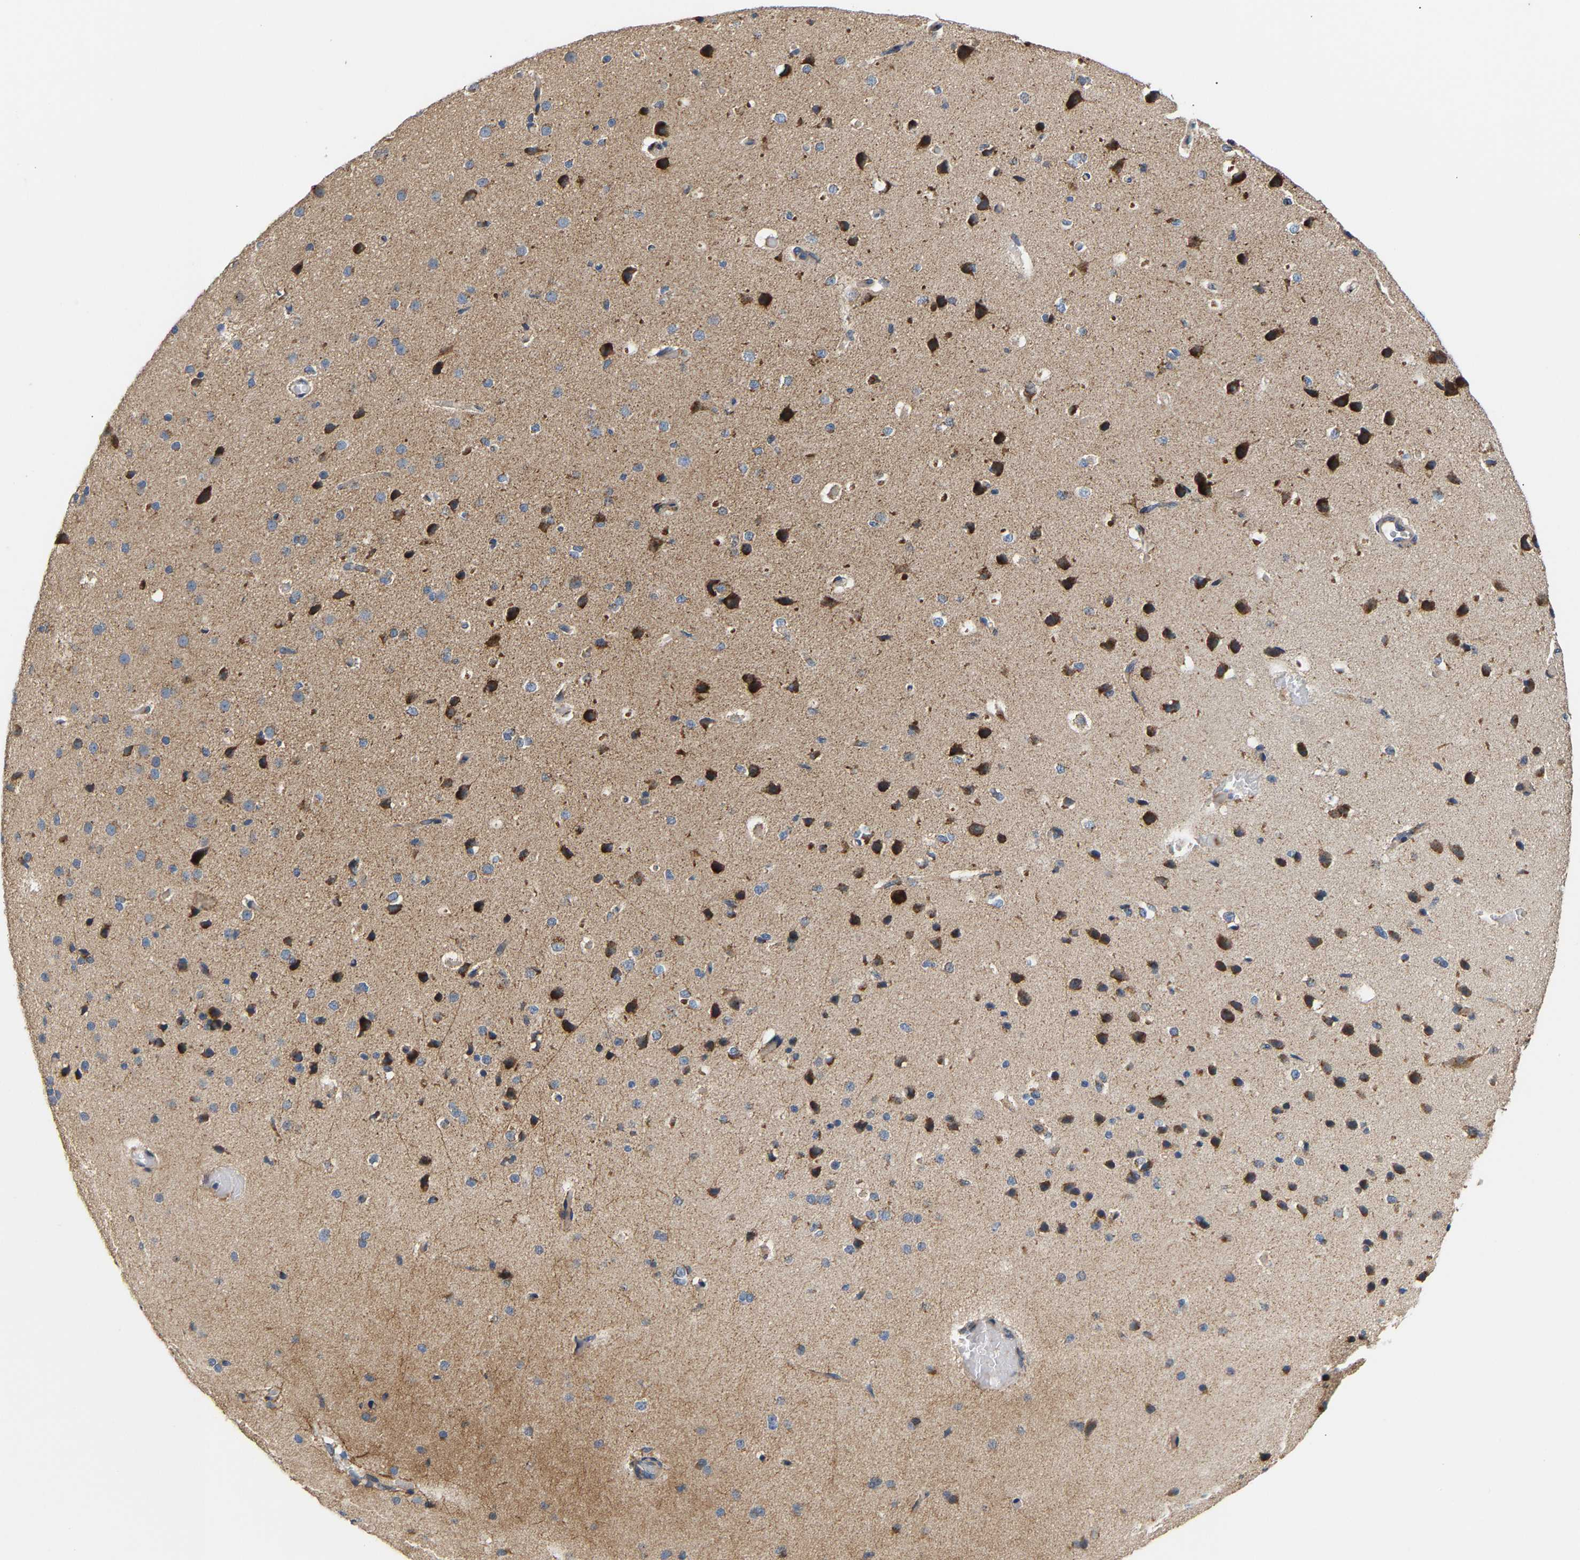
{"staining": {"intensity": "weak", "quantity": ">75%", "location": "cytoplasmic/membranous"}, "tissue": "cerebral cortex", "cell_type": "Endothelial cells", "image_type": "normal", "snomed": [{"axis": "morphology", "description": "Normal tissue, NOS"}, {"axis": "morphology", "description": "Developmental malformation"}, {"axis": "topography", "description": "Cerebral cortex"}], "caption": "Protein staining of benign cerebral cortex demonstrates weak cytoplasmic/membranous staining in approximately >75% of endothelial cells.", "gene": "TMEM168", "patient": {"sex": "female", "age": 30}}